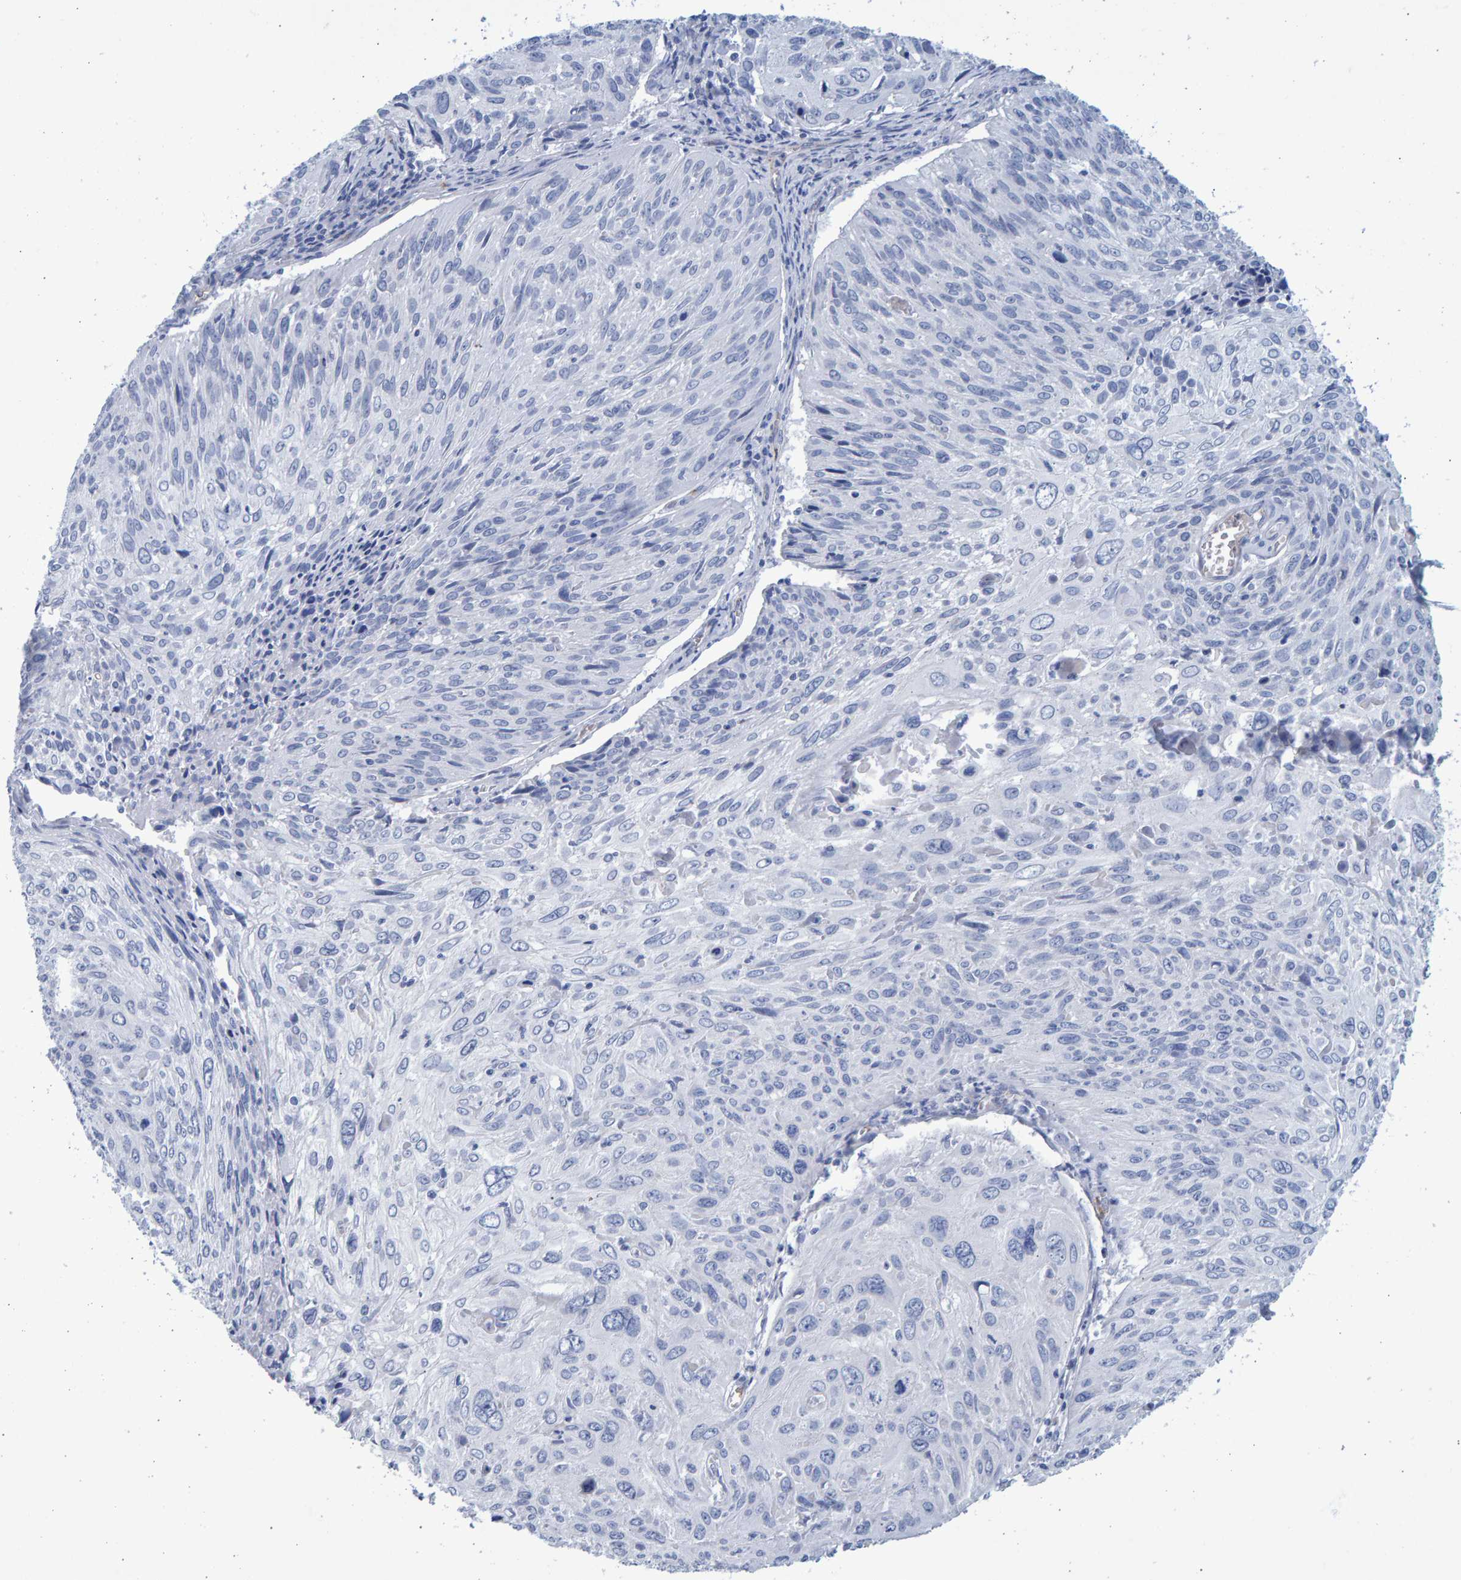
{"staining": {"intensity": "negative", "quantity": "none", "location": "none"}, "tissue": "cervical cancer", "cell_type": "Tumor cells", "image_type": "cancer", "snomed": [{"axis": "morphology", "description": "Squamous cell carcinoma, NOS"}, {"axis": "topography", "description": "Cervix"}], "caption": "An IHC micrograph of cervical cancer is shown. There is no staining in tumor cells of cervical cancer.", "gene": "SLC34A3", "patient": {"sex": "female", "age": 51}}